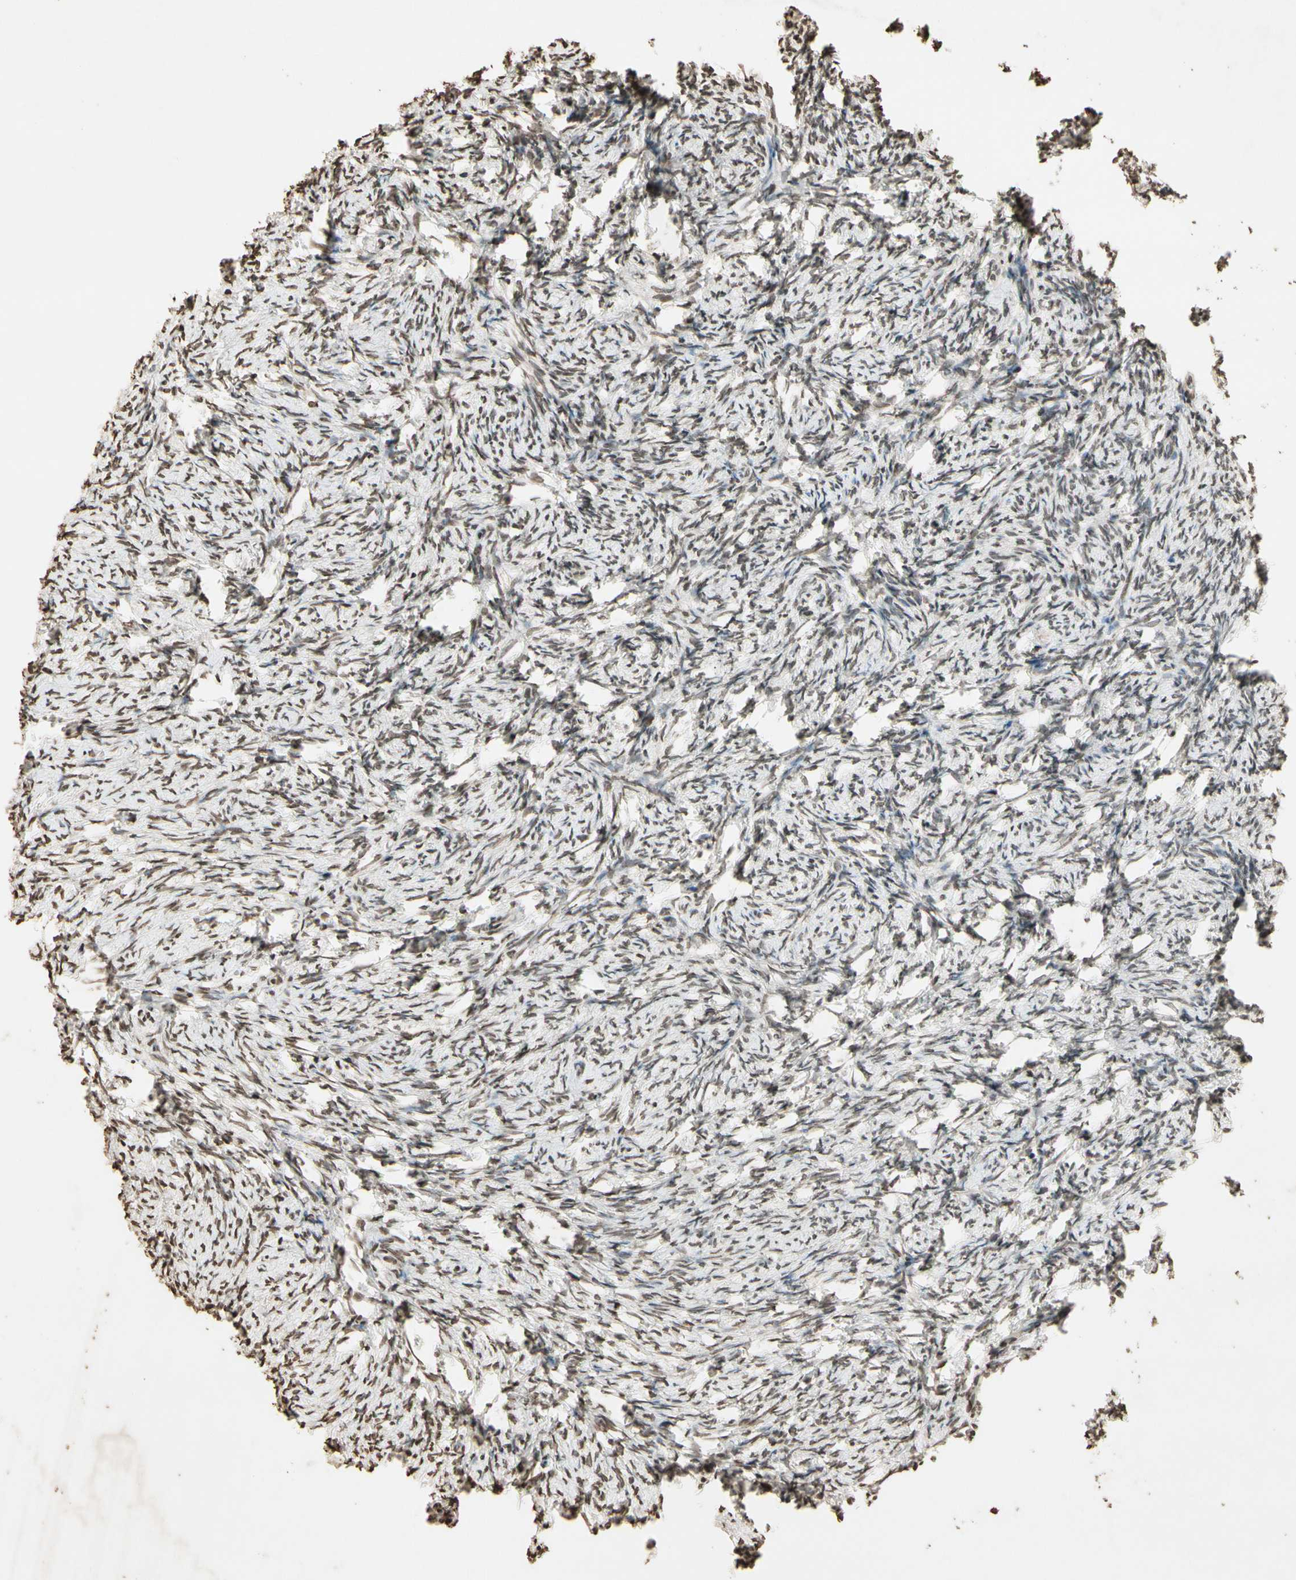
{"staining": {"intensity": "weak", "quantity": "25%-75%", "location": "nuclear"}, "tissue": "ovary", "cell_type": "Ovarian stroma cells", "image_type": "normal", "snomed": [{"axis": "morphology", "description": "Normal tissue, NOS"}, {"axis": "topography", "description": "Ovary"}], "caption": "Ovary stained for a protein exhibits weak nuclear positivity in ovarian stroma cells. (brown staining indicates protein expression, while blue staining denotes nuclei).", "gene": "TOP1", "patient": {"sex": "female", "age": 60}}